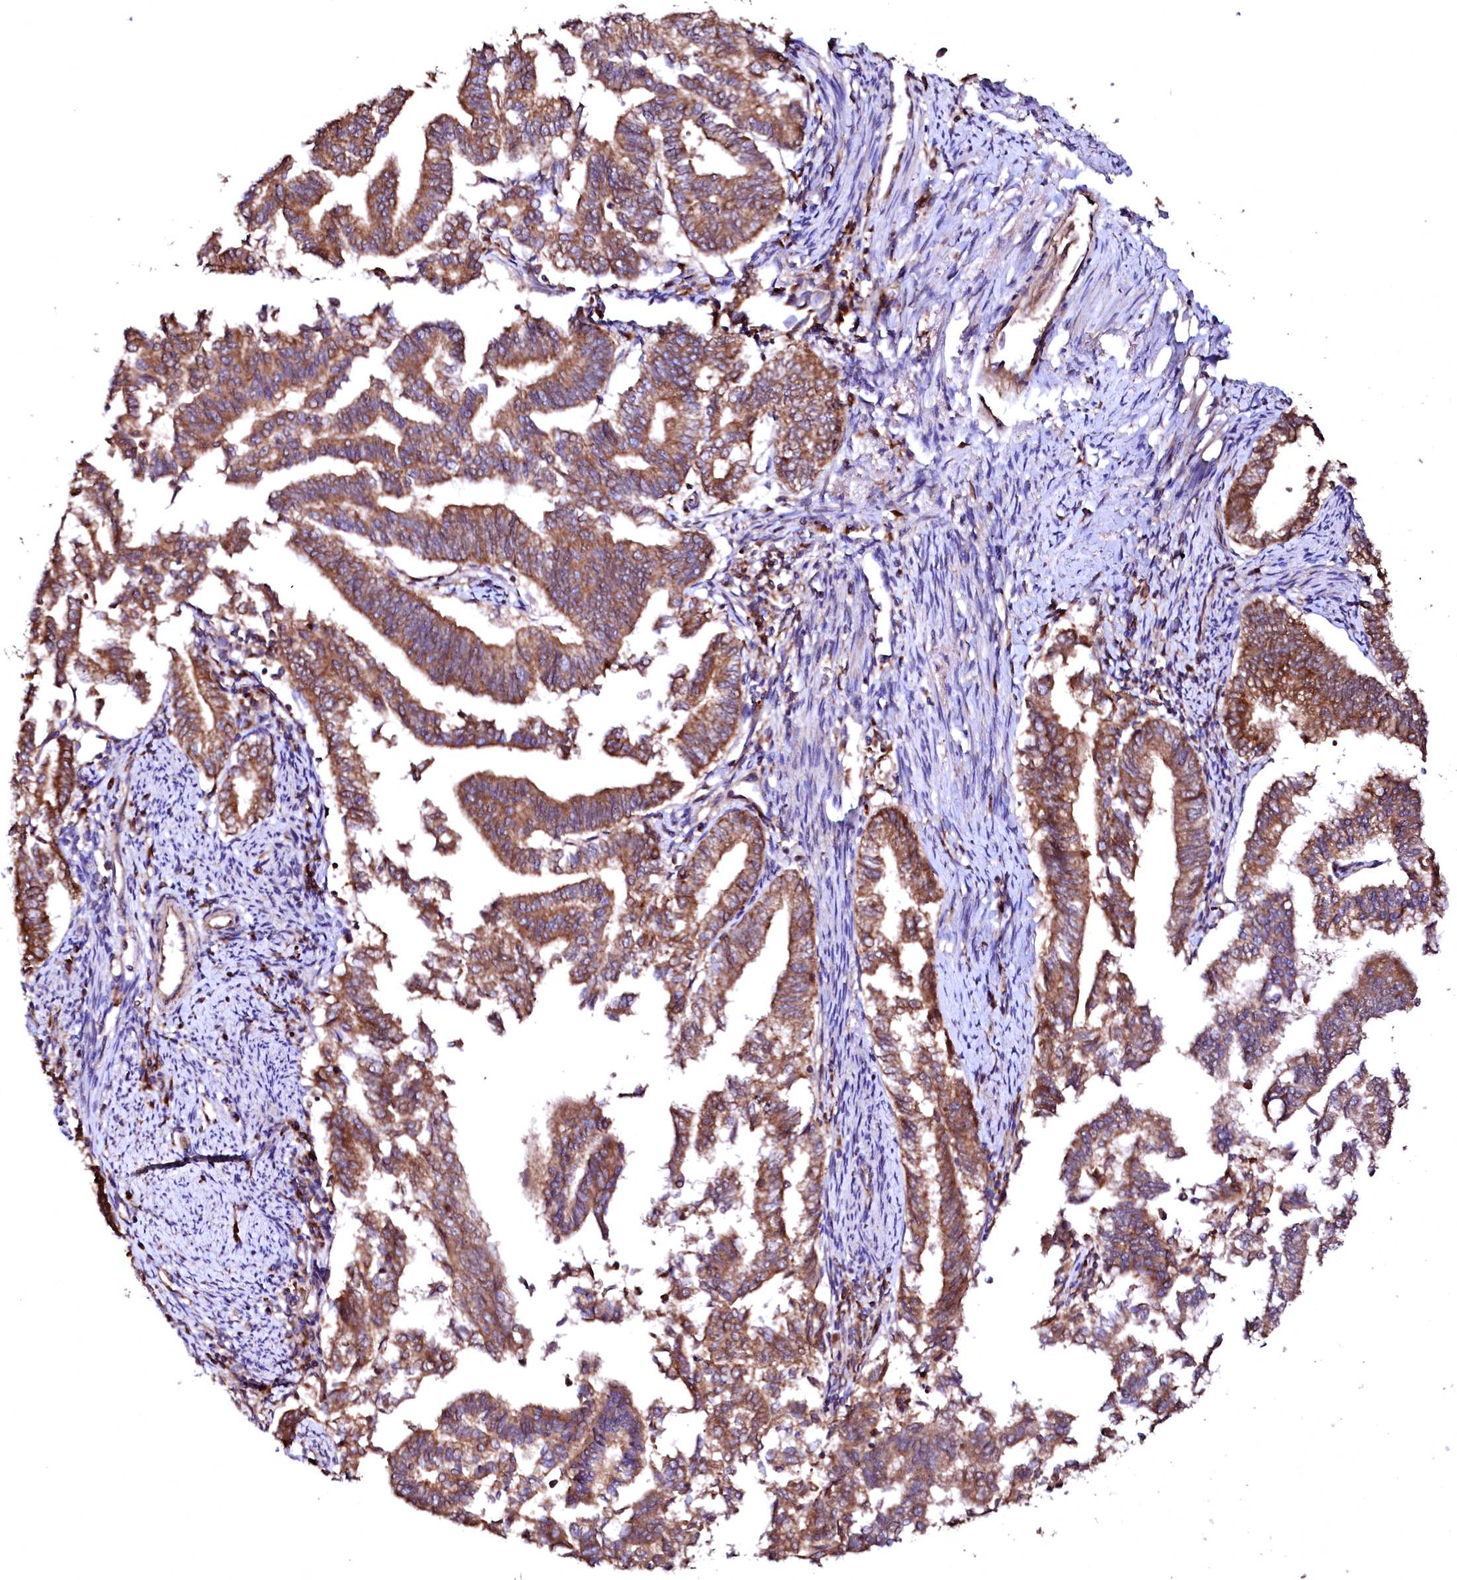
{"staining": {"intensity": "strong", "quantity": ">75%", "location": "cytoplasmic/membranous"}, "tissue": "endometrial cancer", "cell_type": "Tumor cells", "image_type": "cancer", "snomed": [{"axis": "morphology", "description": "Adenocarcinoma, NOS"}, {"axis": "topography", "description": "Endometrium"}], "caption": "Endometrial adenocarcinoma was stained to show a protein in brown. There is high levels of strong cytoplasmic/membranous expression in approximately >75% of tumor cells.", "gene": "ST3GAL1", "patient": {"sex": "female", "age": 79}}